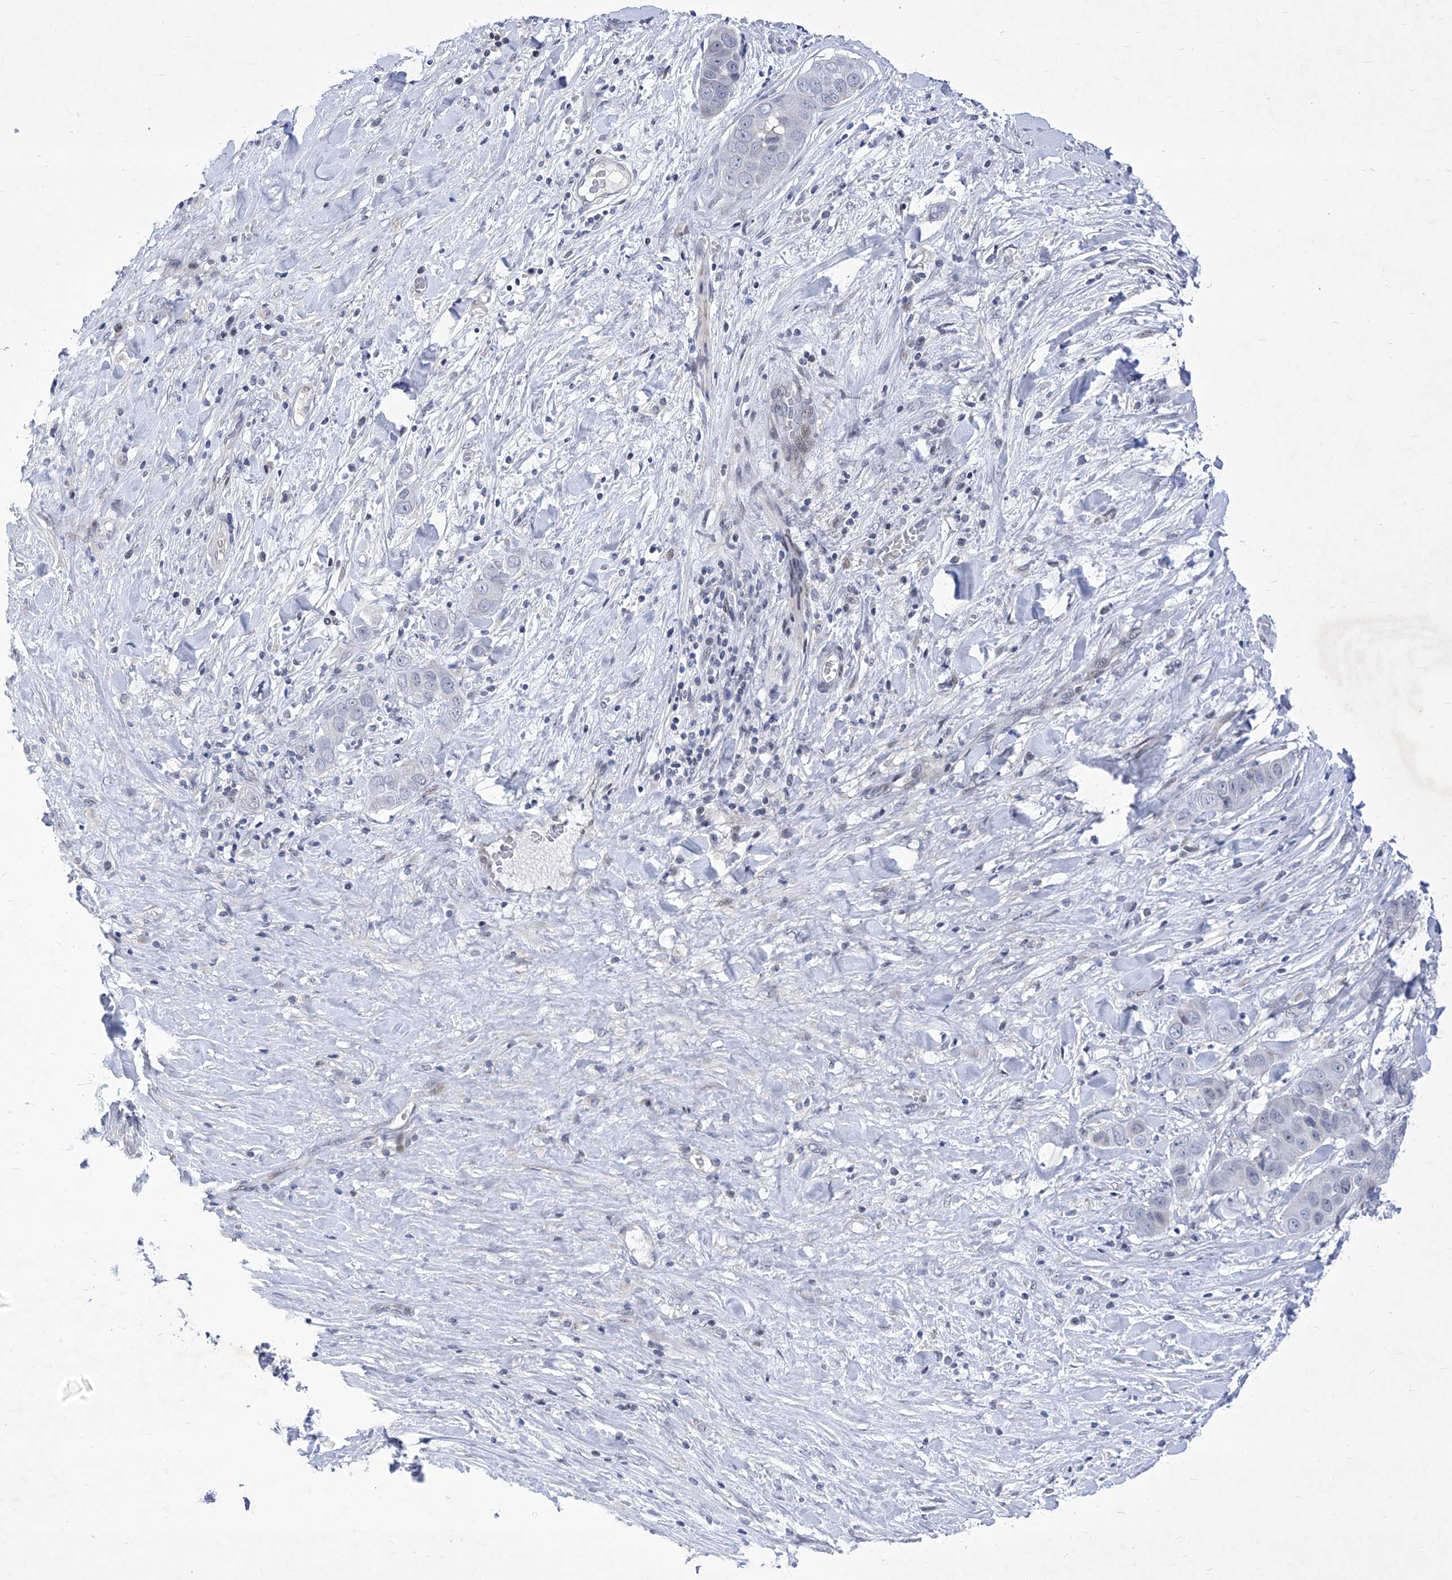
{"staining": {"intensity": "negative", "quantity": "none", "location": "none"}, "tissue": "liver cancer", "cell_type": "Tumor cells", "image_type": "cancer", "snomed": [{"axis": "morphology", "description": "Cholangiocarcinoma"}, {"axis": "topography", "description": "Liver"}], "caption": "Tumor cells are negative for protein expression in human liver cancer (cholangiocarcinoma).", "gene": "NUFIP1", "patient": {"sex": "female", "age": 52}}